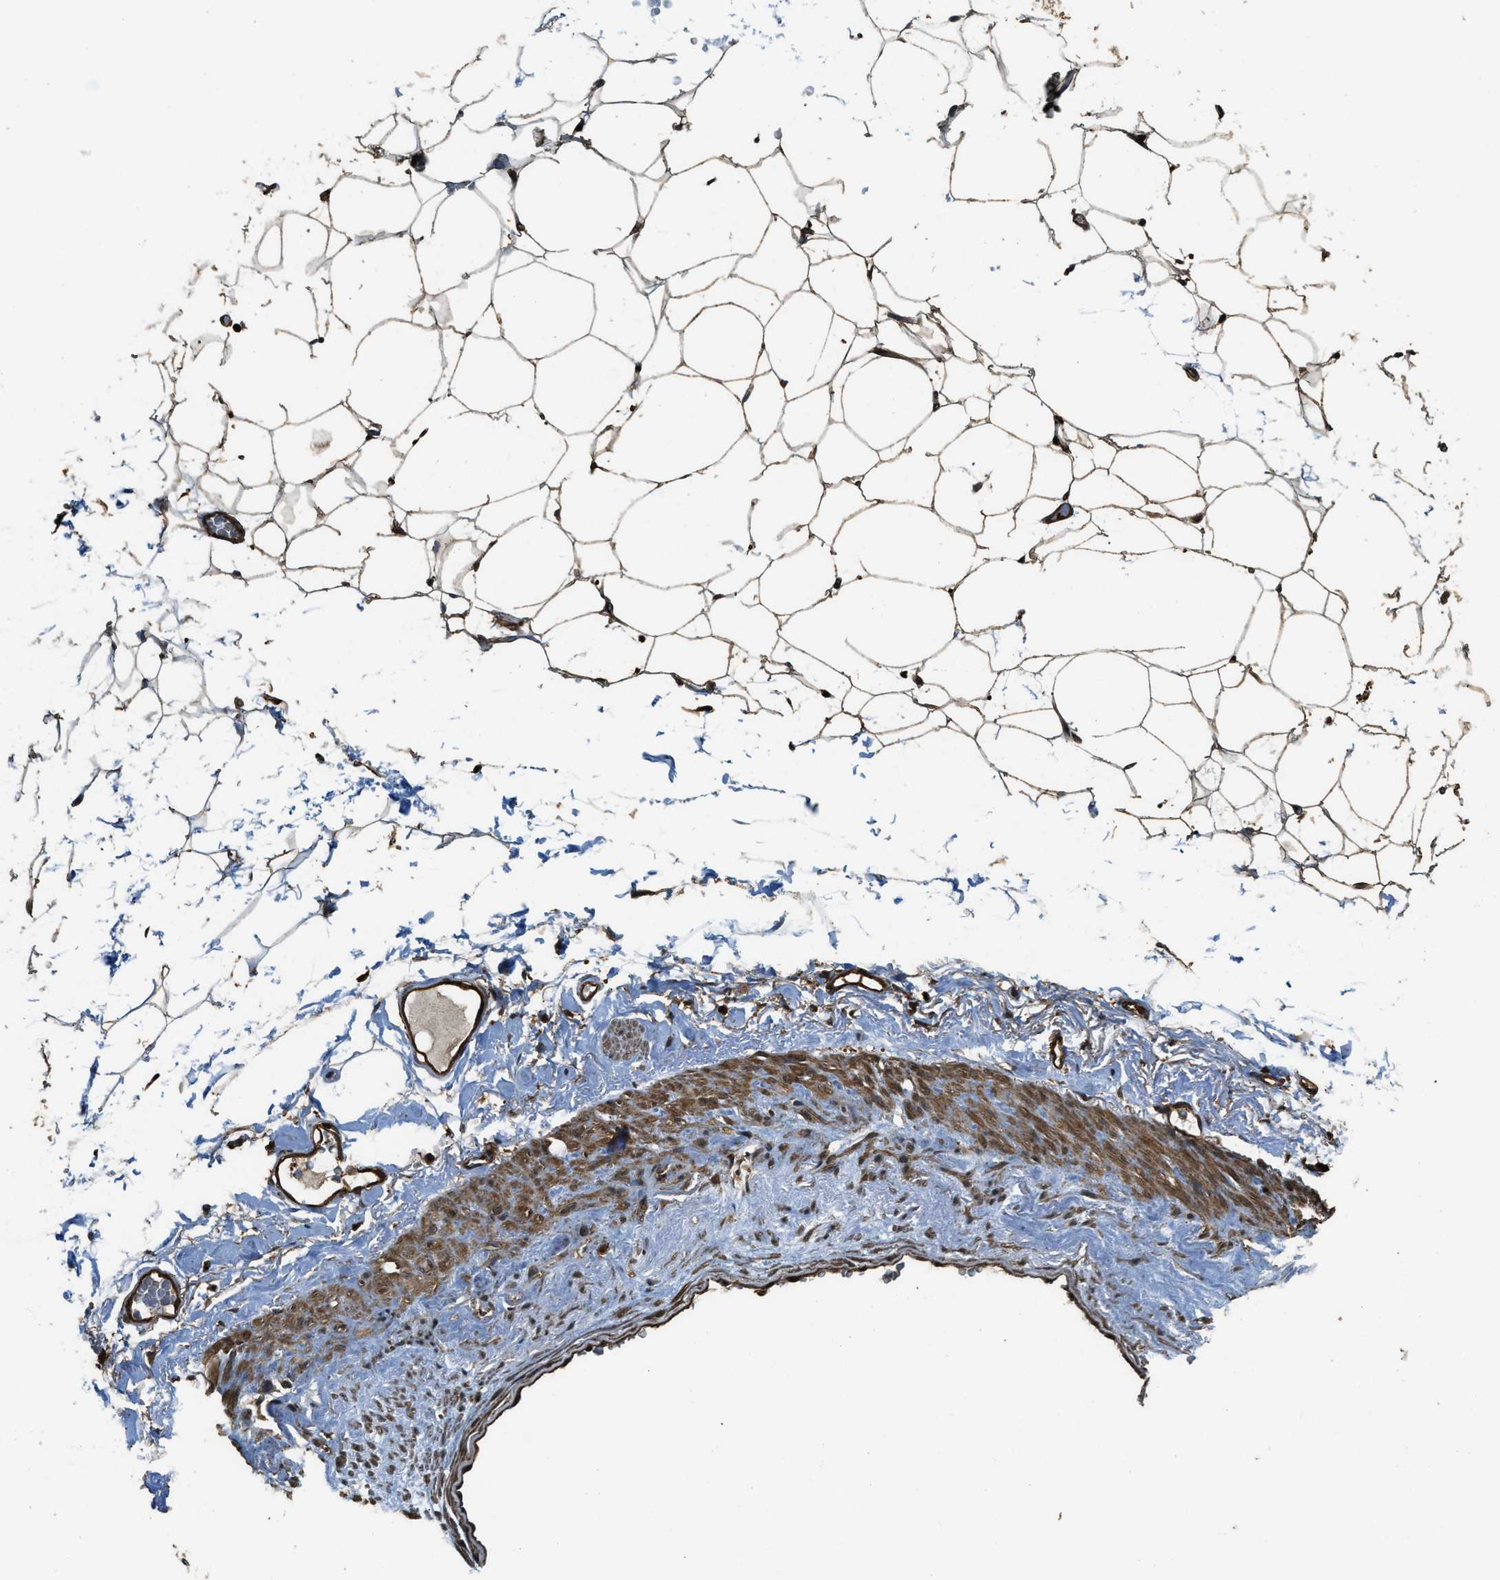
{"staining": {"intensity": "strong", "quantity": ">75%", "location": "cytoplasmic/membranous,nuclear"}, "tissue": "adipose tissue", "cell_type": "Adipocytes", "image_type": "normal", "snomed": [{"axis": "morphology", "description": "Normal tissue, NOS"}, {"axis": "topography", "description": "Breast"}, {"axis": "topography", "description": "Soft tissue"}], "caption": "IHC of benign human adipose tissue shows high levels of strong cytoplasmic/membranous,nuclear positivity in about >75% of adipocytes.", "gene": "PPP6R3", "patient": {"sex": "female", "age": 75}}